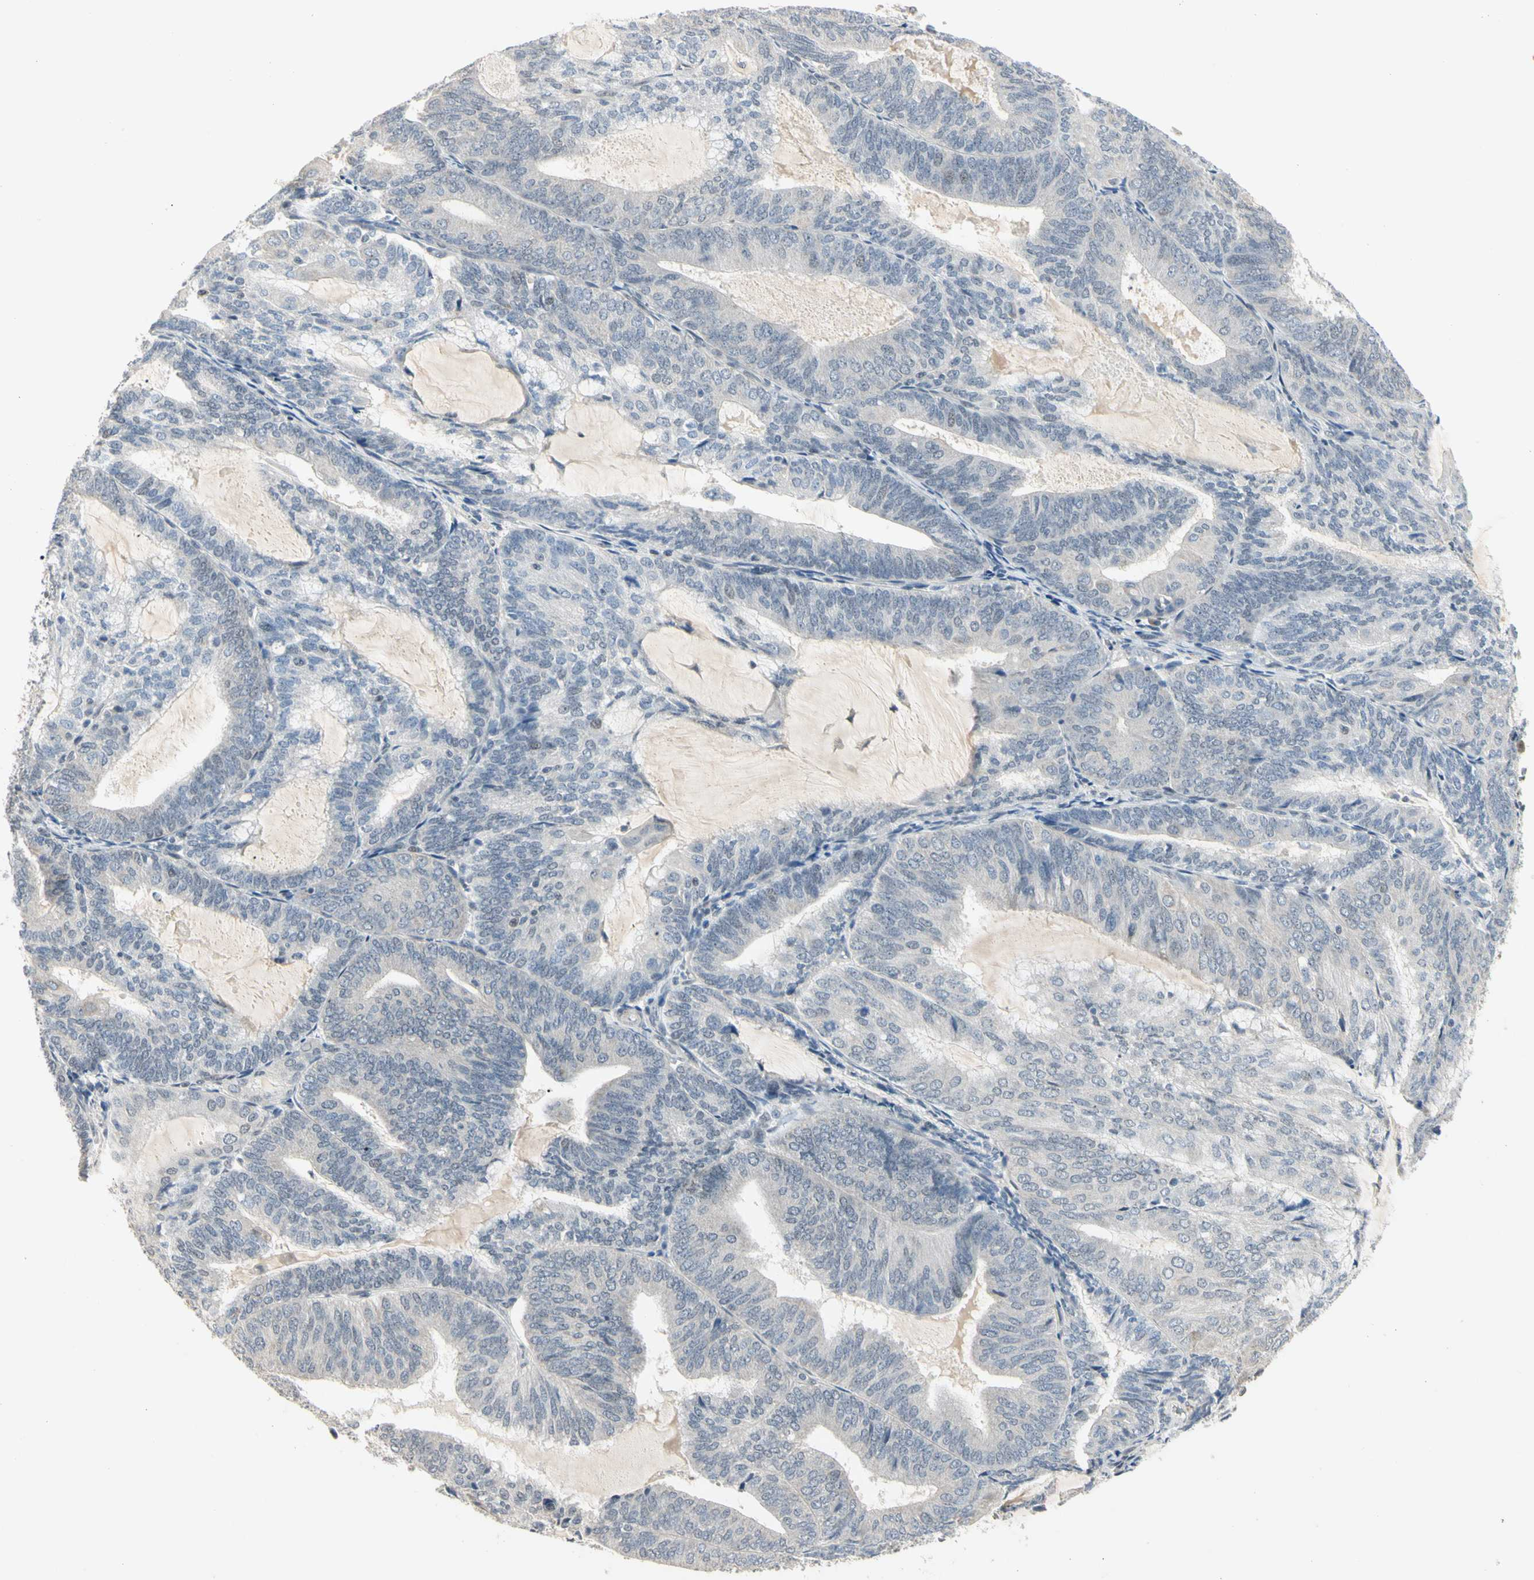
{"staining": {"intensity": "negative", "quantity": "none", "location": "none"}, "tissue": "endometrial cancer", "cell_type": "Tumor cells", "image_type": "cancer", "snomed": [{"axis": "morphology", "description": "Adenocarcinoma, NOS"}, {"axis": "topography", "description": "Endometrium"}], "caption": "IHC micrograph of neoplastic tissue: endometrial cancer stained with DAB (3,3'-diaminobenzidine) exhibits no significant protein positivity in tumor cells.", "gene": "GREM1", "patient": {"sex": "female", "age": 81}}